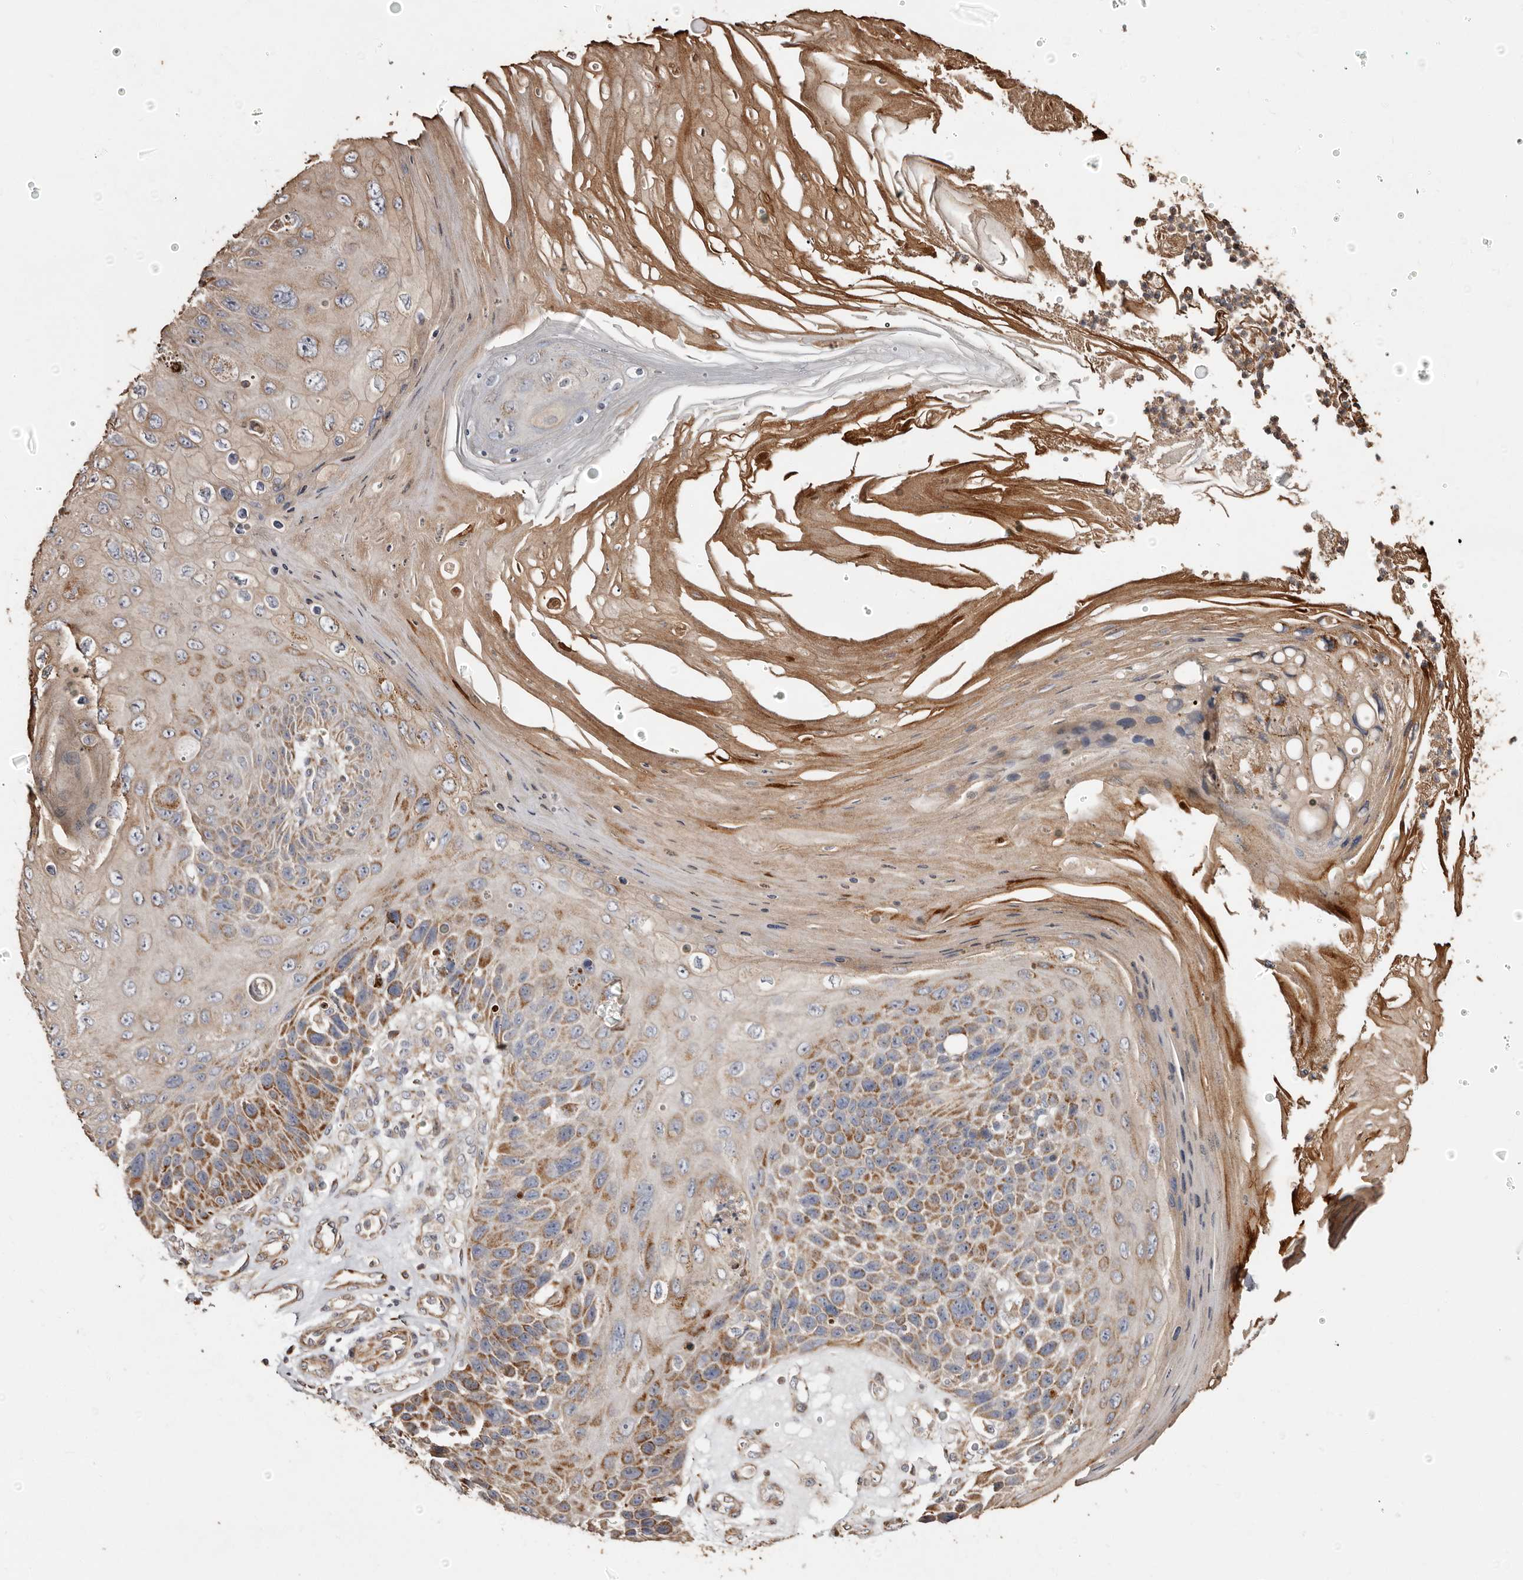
{"staining": {"intensity": "moderate", "quantity": ">75%", "location": "cytoplasmic/membranous"}, "tissue": "skin cancer", "cell_type": "Tumor cells", "image_type": "cancer", "snomed": [{"axis": "morphology", "description": "Squamous cell carcinoma, NOS"}, {"axis": "topography", "description": "Skin"}], "caption": "A histopathology image of human skin cancer stained for a protein demonstrates moderate cytoplasmic/membranous brown staining in tumor cells. The staining is performed using DAB brown chromogen to label protein expression. The nuclei are counter-stained blue using hematoxylin.", "gene": "MACC1", "patient": {"sex": "female", "age": 88}}